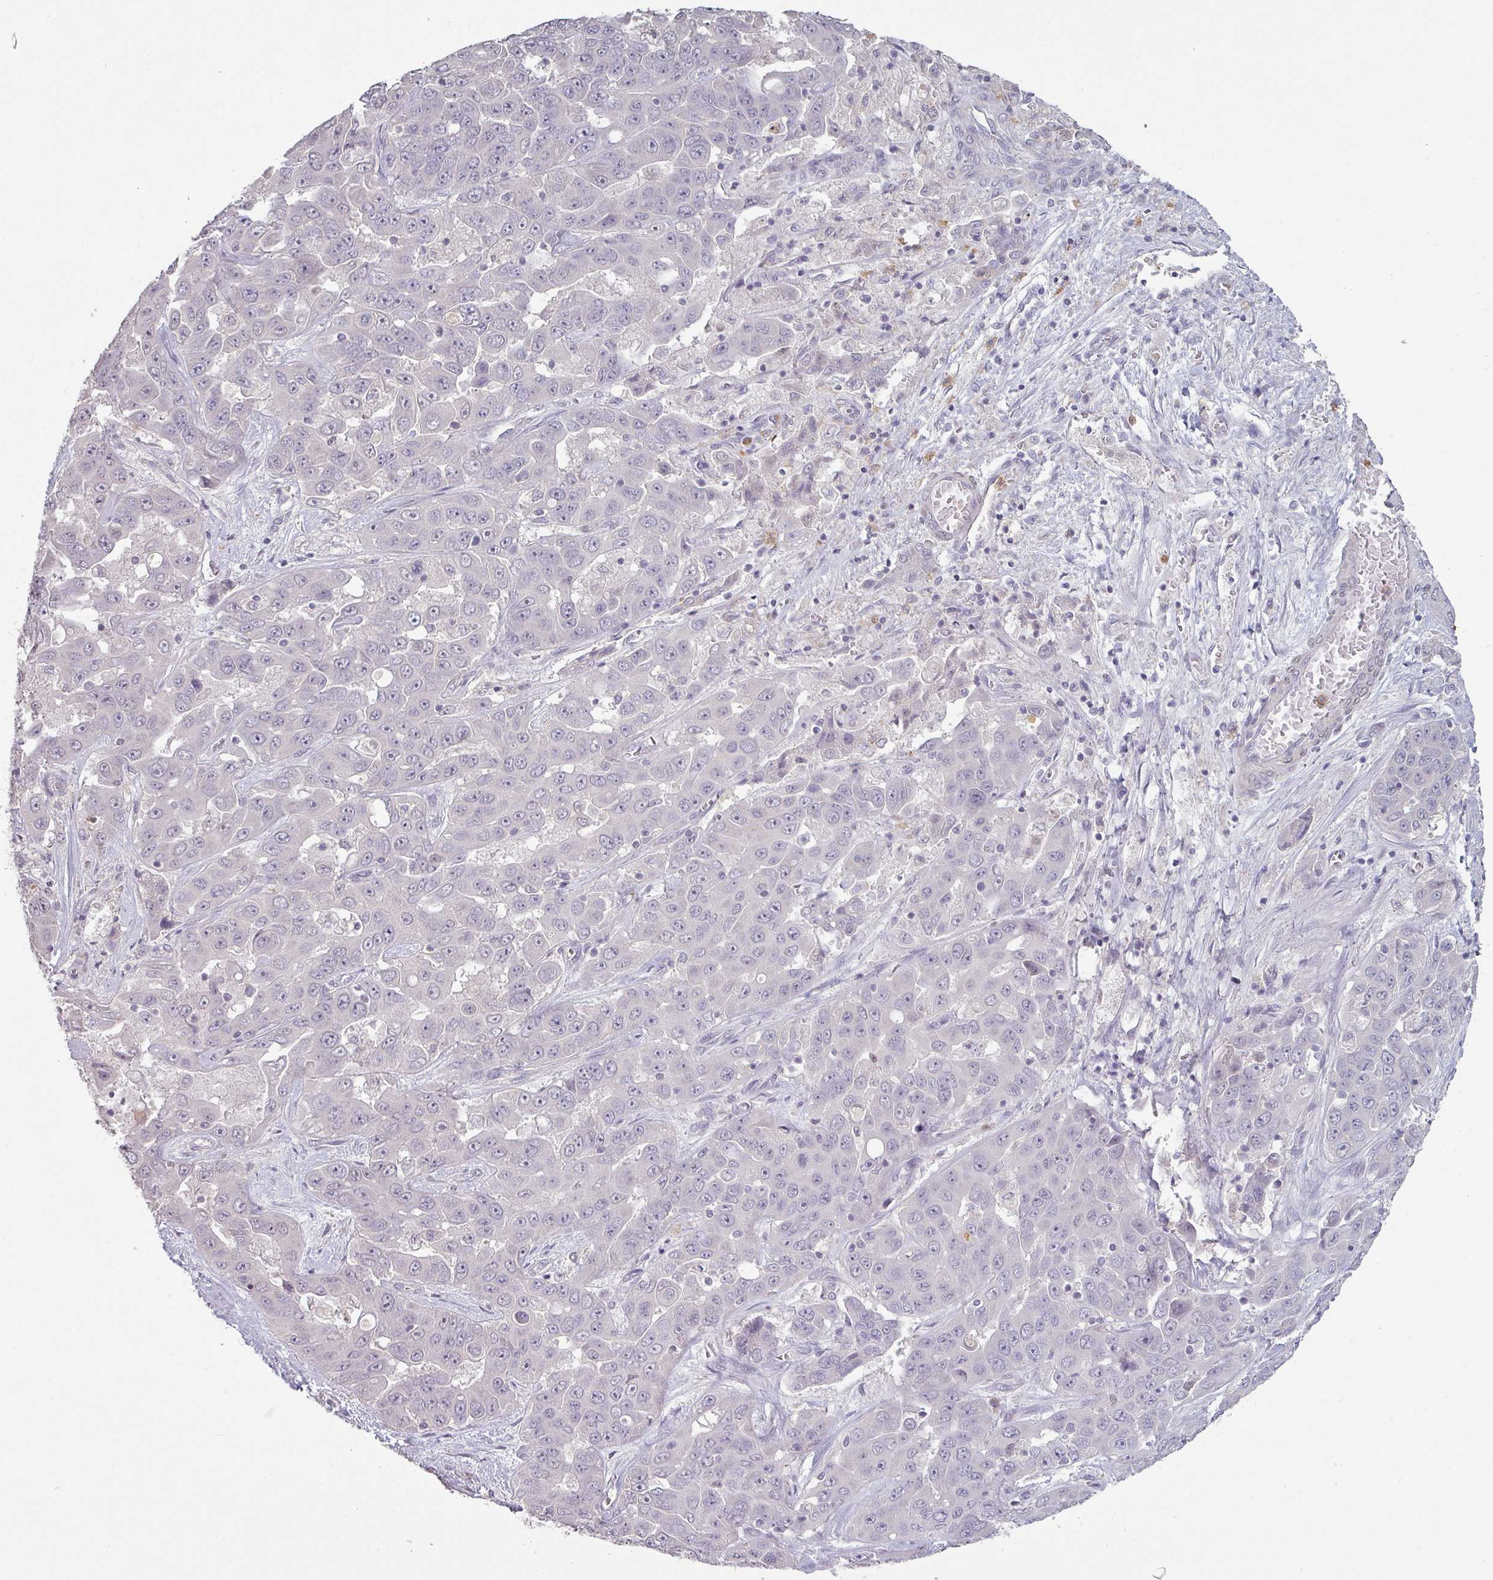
{"staining": {"intensity": "negative", "quantity": "none", "location": "none"}, "tissue": "liver cancer", "cell_type": "Tumor cells", "image_type": "cancer", "snomed": [{"axis": "morphology", "description": "Cholangiocarcinoma"}, {"axis": "topography", "description": "Liver"}], "caption": "Tumor cells show no significant expression in liver cancer.", "gene": "MAGEC3", "patient": {"sex": "female", "age": 52}}